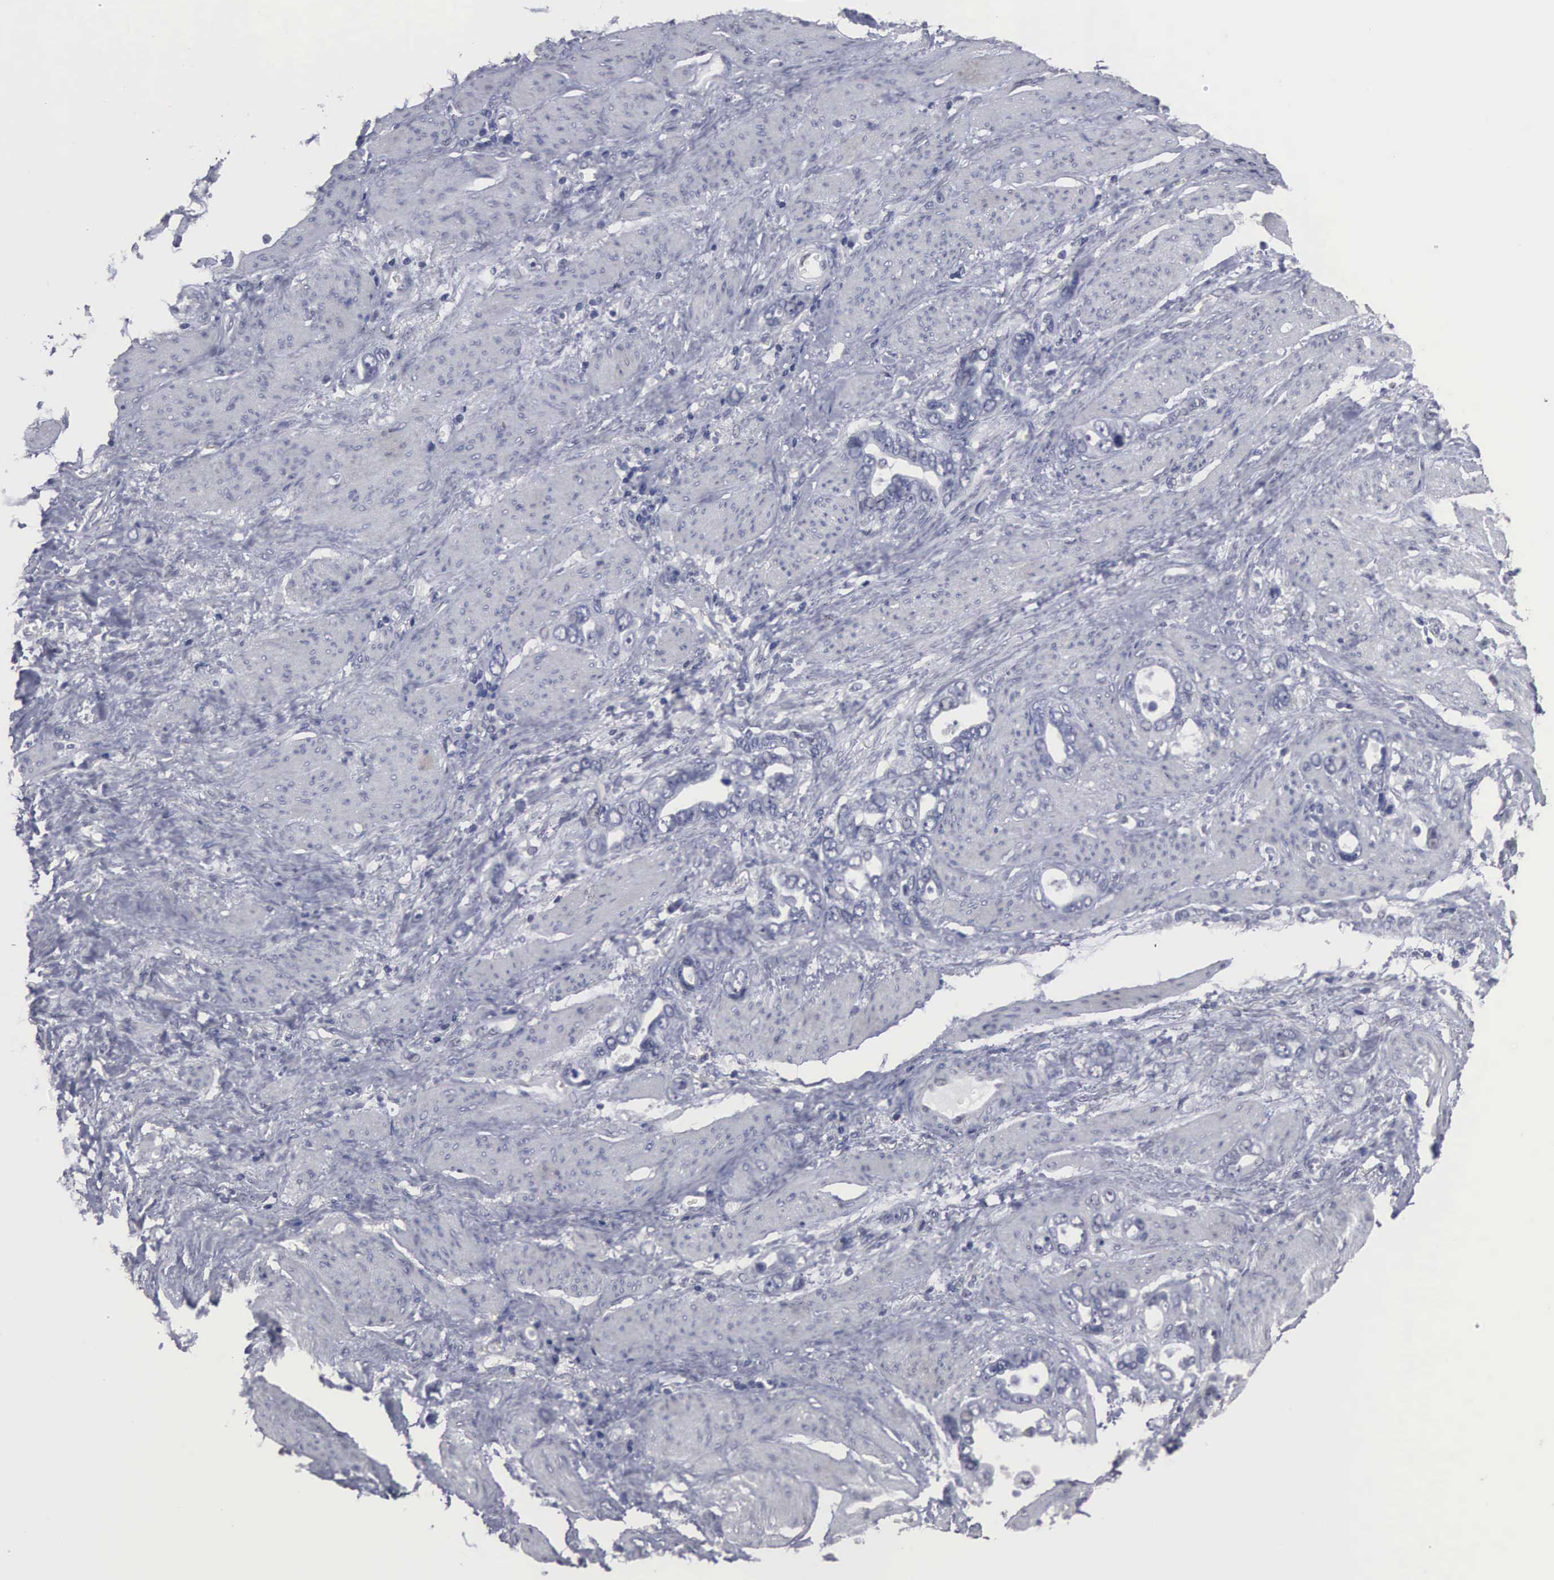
{"staining": {"intensity": "negative", "quantity": "none", "location": "none"}, "tissue": "stomach cancer", "cell_type": "Tumor cells", "image_type": "cancer", "snomed": [{"axis": "morphology", "description": "Adenocarcinoma, NOS"}, {"axis": "topography", "description": "Stomach"}], "caption": "Immunohistochemical staining of stomach adenocarcinoma displays no significant positivity in tumor cells.", "gene": "UPB1", "patient": {"sex": "male", "age": 78}}